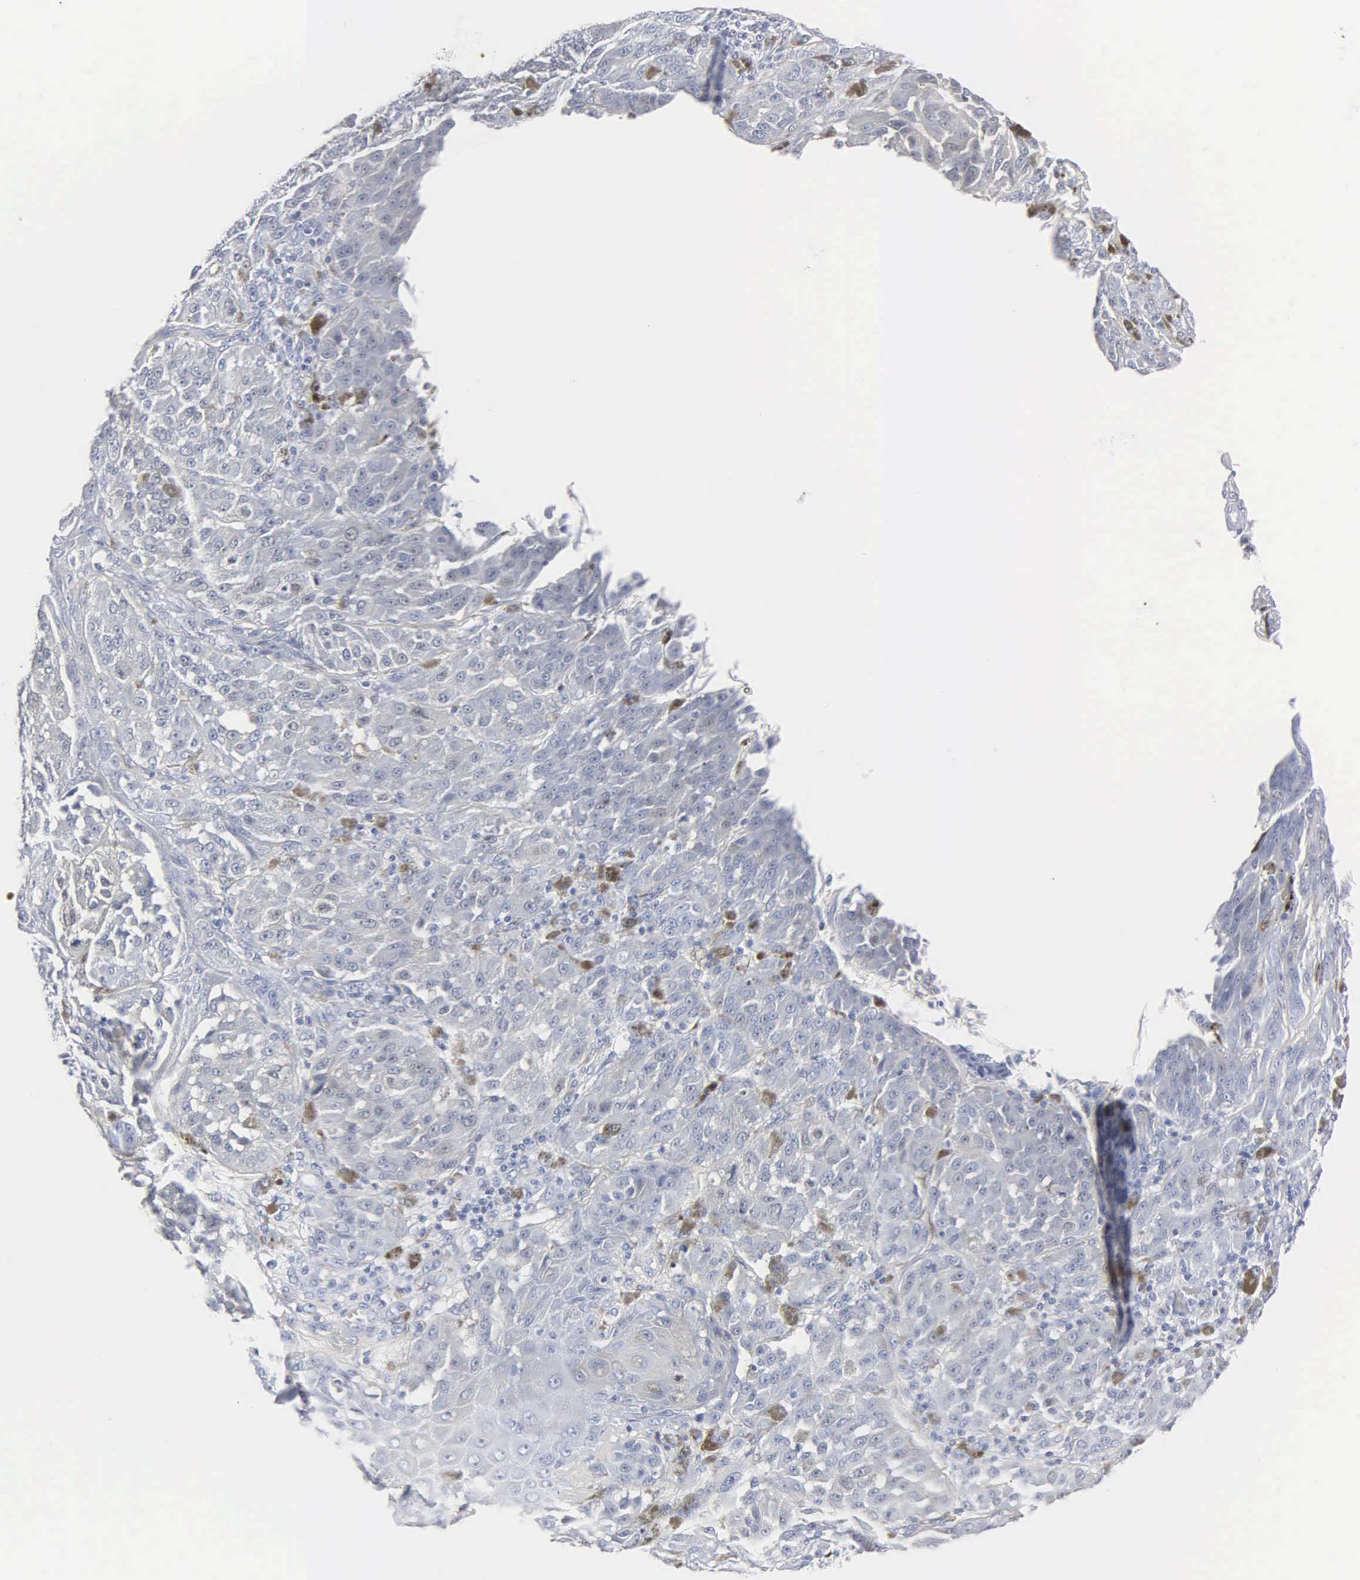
{"staining": {"intensity": "negative", "quantity": "none", "location": "none"}, "tissue": "melanoma", "cell_type": "Tumor cells", "image_type": "cancer", "snomed": [{"axis": "morphology", "description": "Malignant melanoma, NOS"}, {"axis": "topography", "description": "Skin"}], "caption": "A high-resolution image shows immunohistochemistry (IHC) staining of melanoma, which displays no significant expression in tumor cells.", "gene": "MB", "patient": {"sex": "male", "age": 44}}